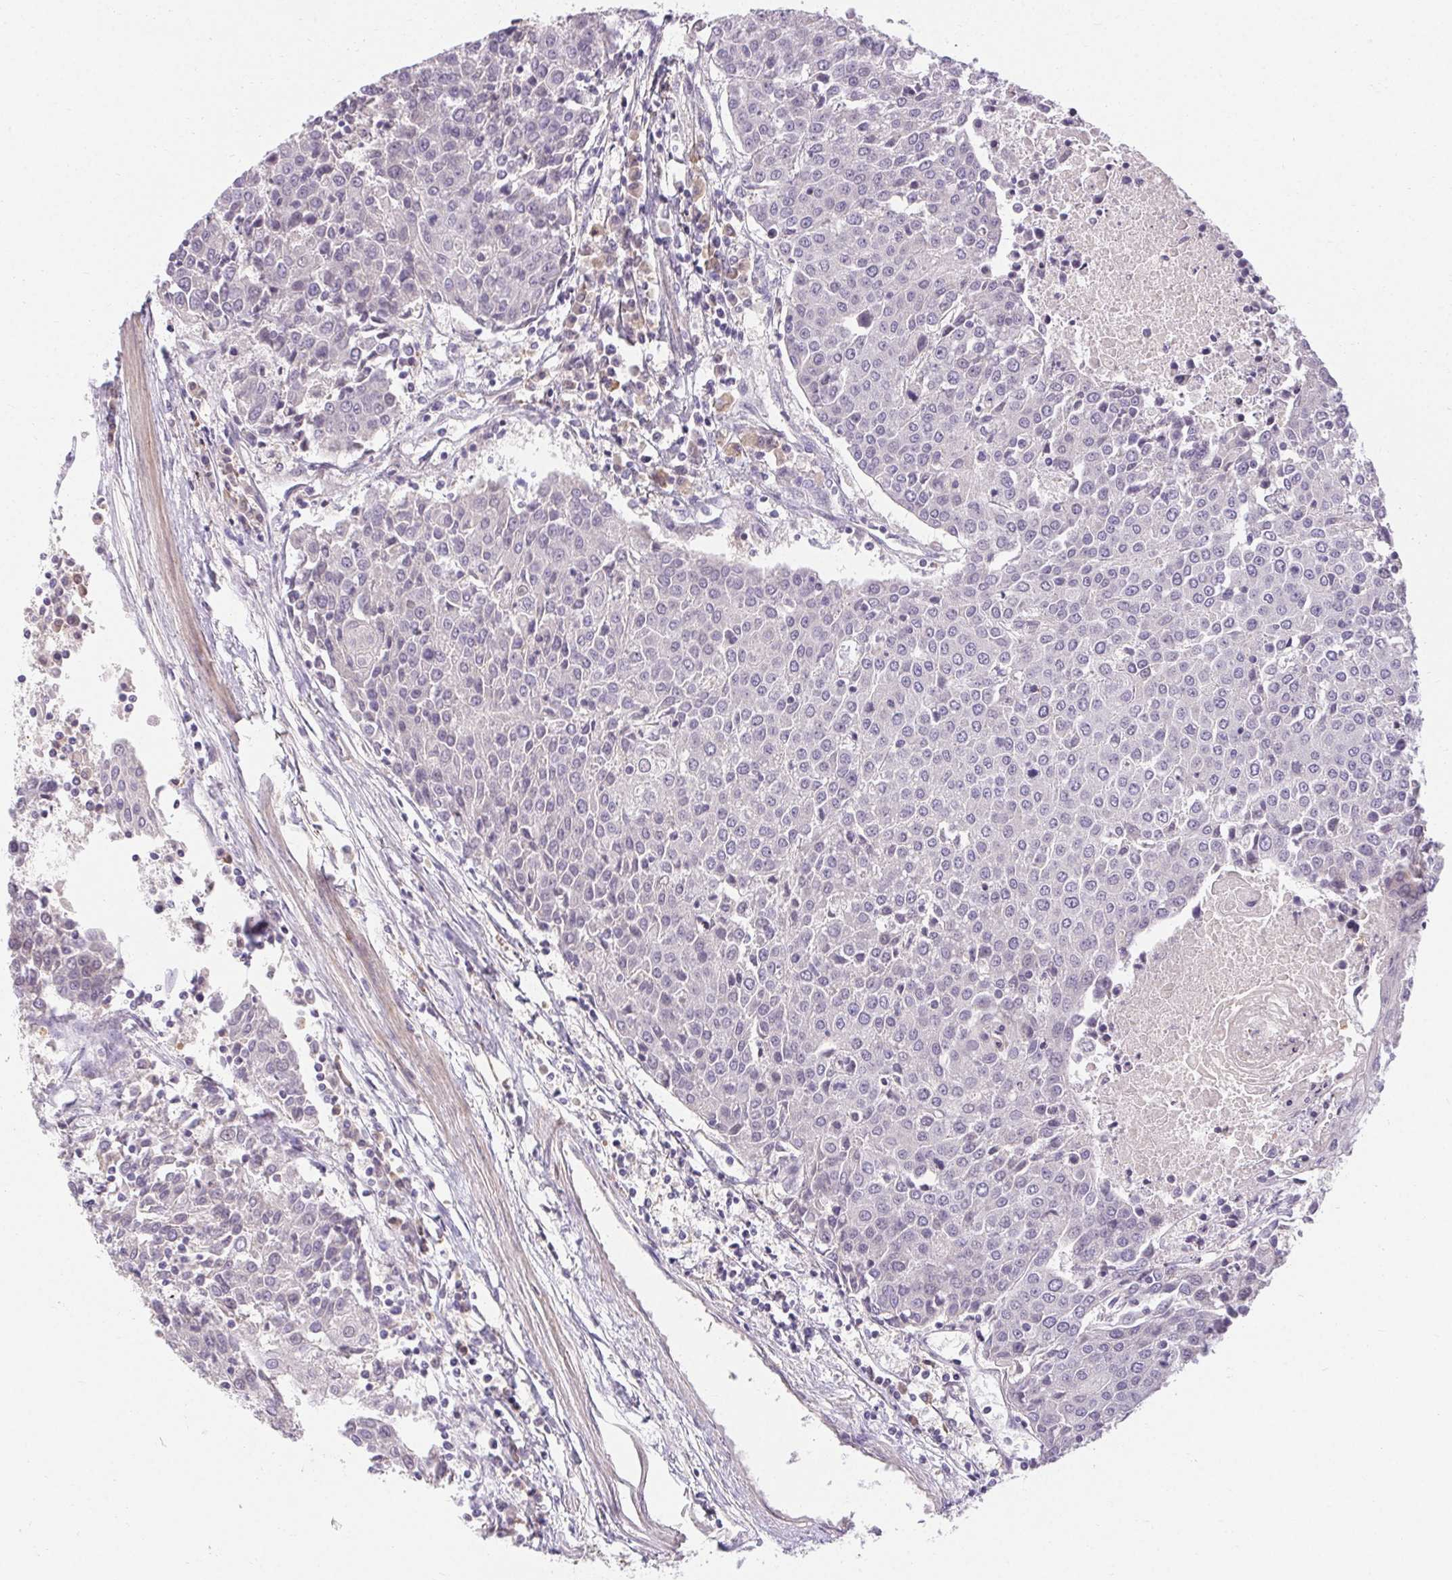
{"staining": {"intensity": "negative", "quantity": "none", "location": "none"}, "tissue": "urothelial cancer", "cell_type": "Tumor cells", "image_type": "cancer", "snomed": [{"axis": "morphology", "description": "Urothelial carcinoma, High grade"}, {"axis": "topography", "description": "Urinary bladder"}], "caption": "High-grade urothelial carcinoma was stained to show a protein in brown. There is no significant expression in tumor cells.", "gene": "TMEM52B", "patient": {"sex": "female", "age": 85}}